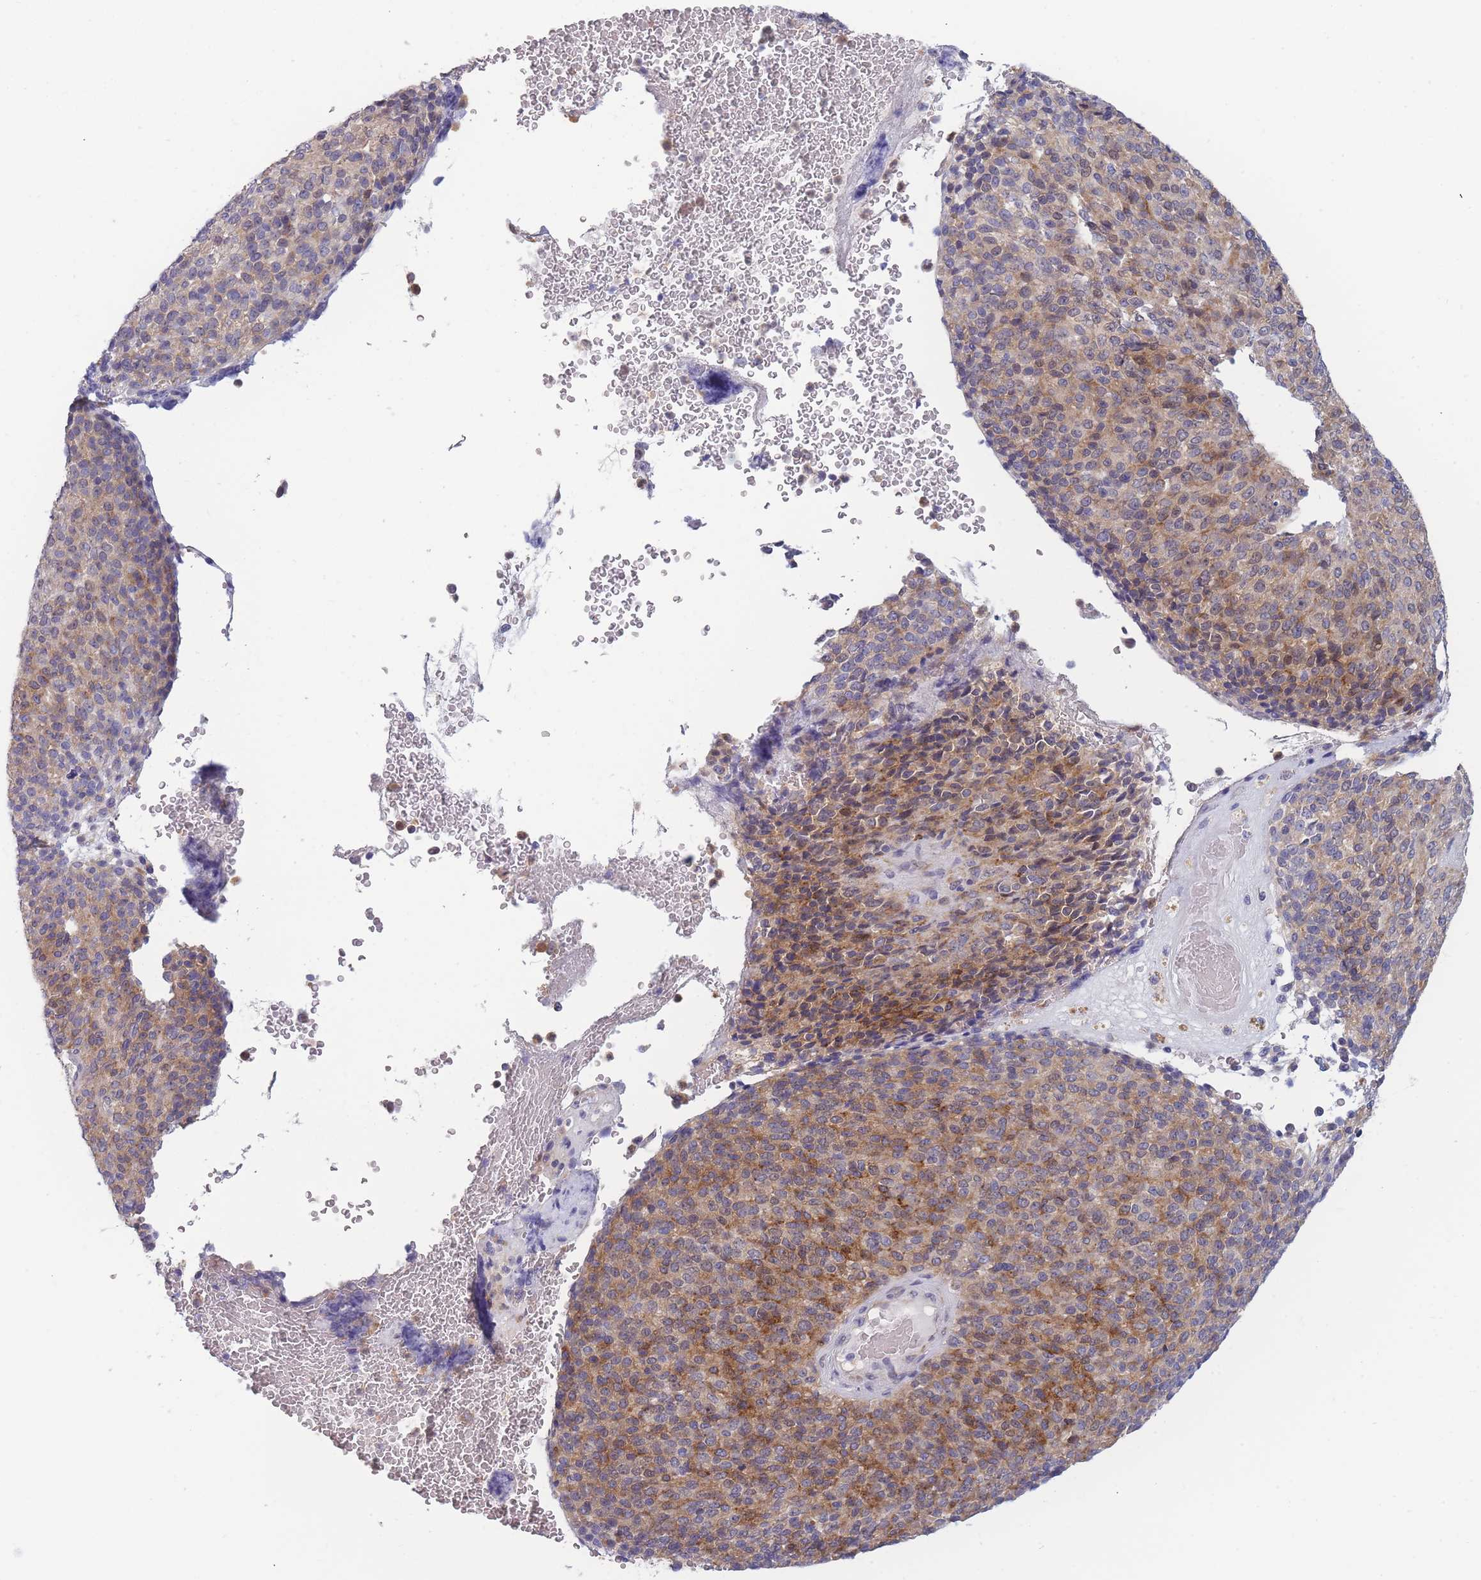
{"staining": {"intensity": "moderate", "quantity": ">75%", "location": "cytoplasmic/membranous,nuclear"}, "tissue": "melanoma", "cell_type": "Tumor cells", "image_type": "cancer", "snomed": [{"axis": "morphology", "description": "Malignant melanoma, Metastatic site"}, {"axis": "topography", "description": "Brain"}], "caption": "Immunohistochemistry (IHC) histopathology image of malignant melanoma (metastatic site) stained for a protein (brown), which shows medium levels of moderate cytoplasmic/membranous and nuclear expression in about >75% of tumor cells.", "gene": "NDUFAF6", "patient": {"sex": "female", "age": 56}}